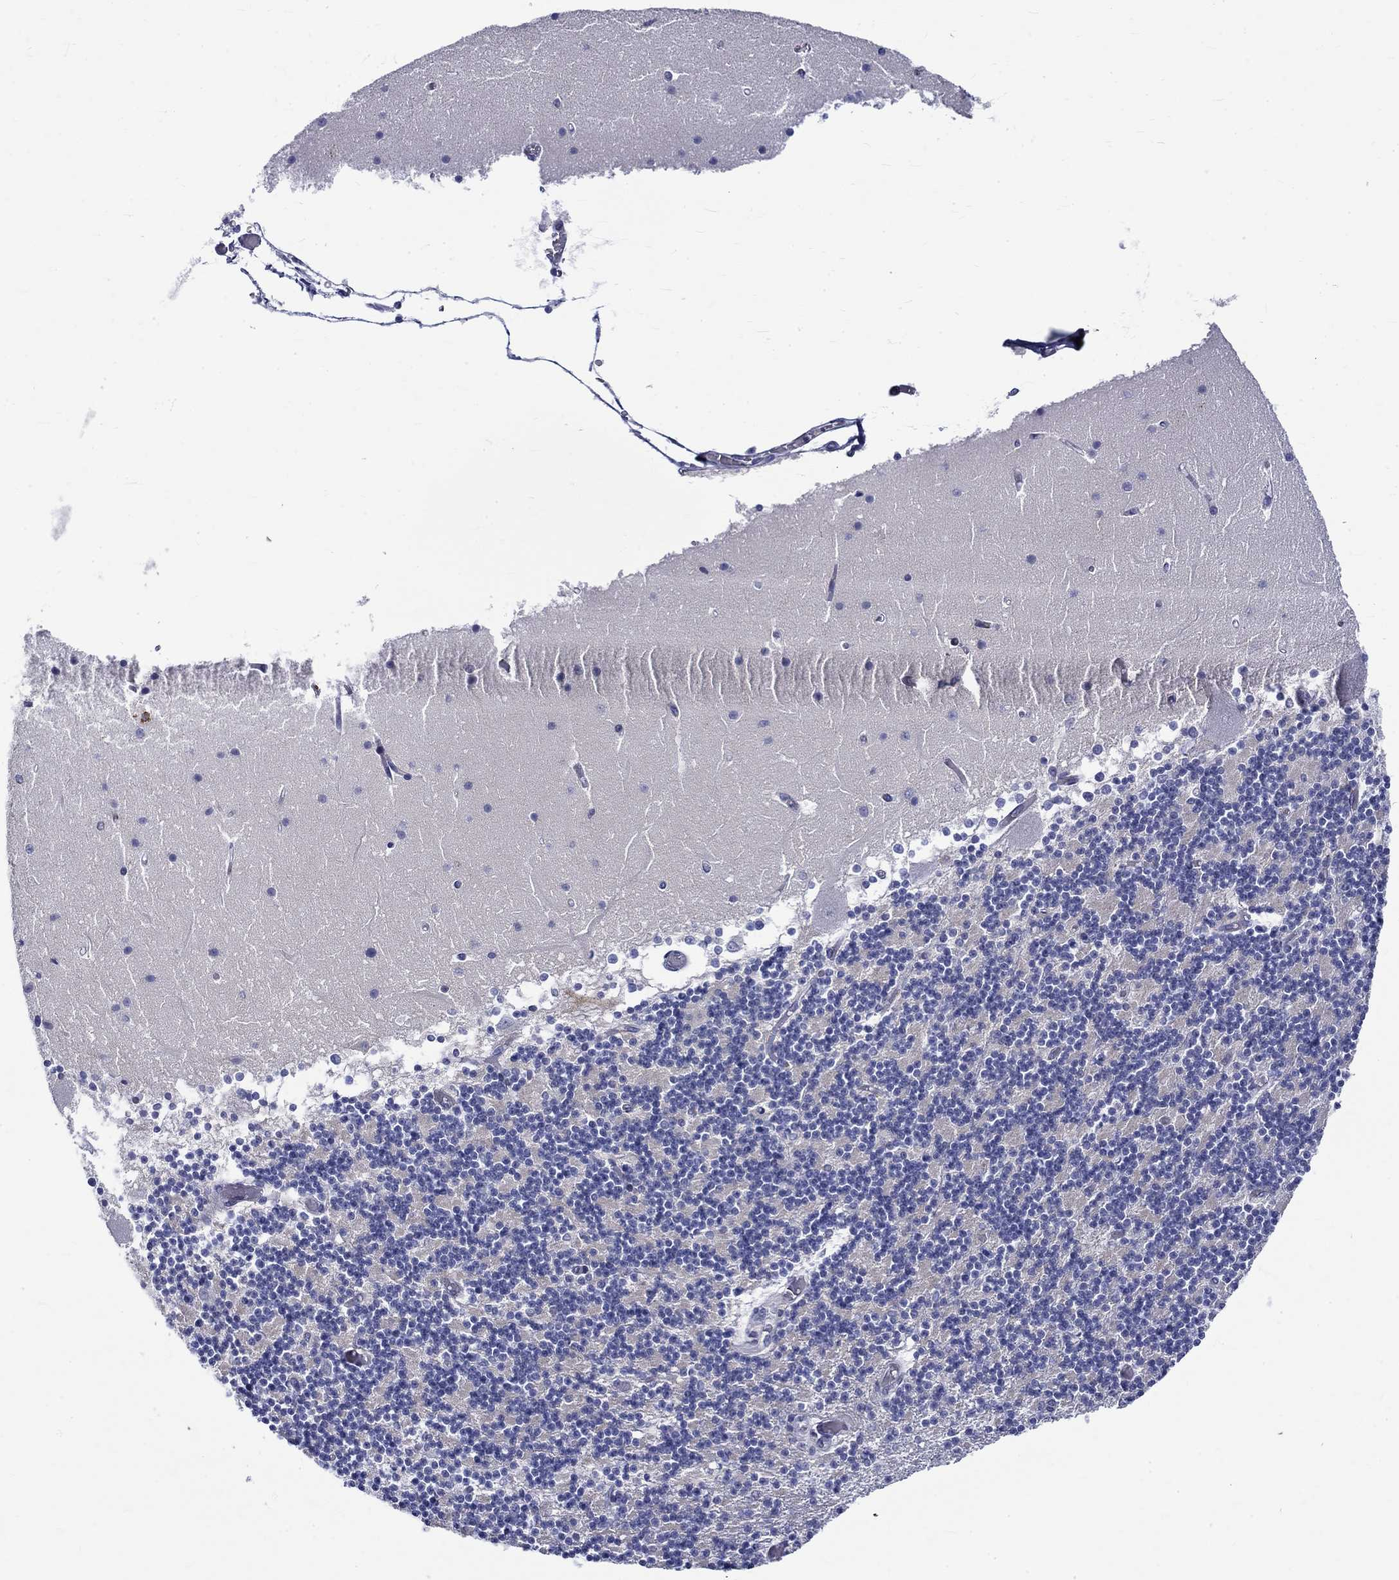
{"staining": {"intensity": "negative", "quantity": "none", "location": "none"}, "tissue": "cerebellum", "cell_type": "Cells in granular layer", "image_type": "normal", "snomed": [{"axis": "morphology", "description": "Normal tissue, NOS"}, {"axis": "topography", "description": "Cerebellum"}], "caption": "High power microscopy micrograph of an immunohistochemistry (IHC) histopathology image of normal cerebellum, revealing no significant positivity in cells in granular layer. (DAB (3,3'-diaminobenzidine) immunohistochemistry, high magnification).", "gene": "ST6GALNAC1", "patient": {"sex": "female", "age": 28}}